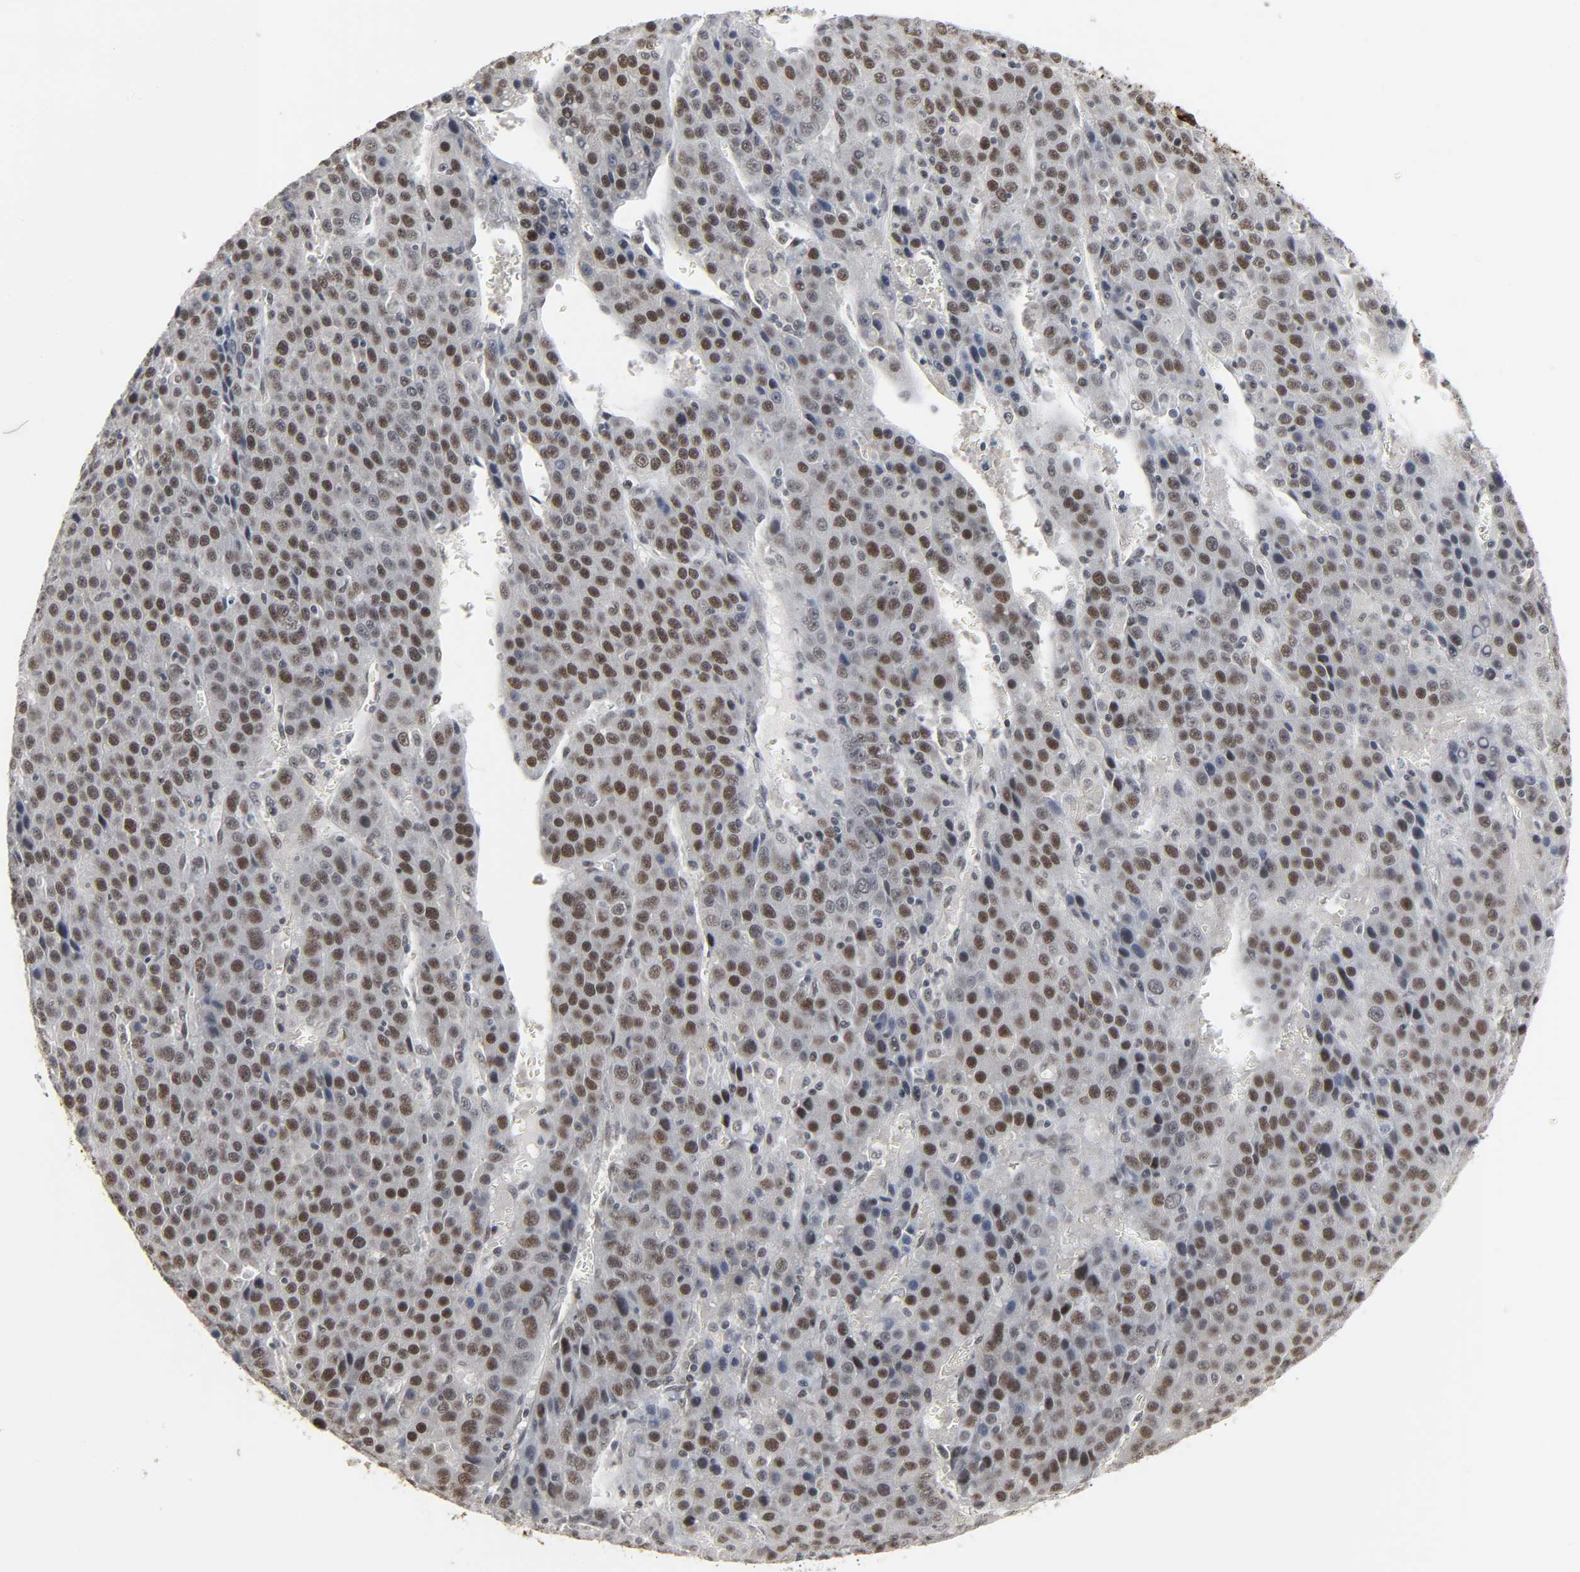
{"staining": {"intensity": "strong", "quantity": ">75%", "location": "nuclear"}, "tissue": "liver cancer", "cell_type": "Tumor cells", "image_type": "cancer", "snomed": [{"axis": "morphology", "description": "Carcinoma, Hepatocellular, NOS"}, {"axis": "topography", "description": "Liver"}], "caption": "Immunohistochemical staining of human hepatocellular carcinoma (liver) displays high levels of strong nuclear protein positivity in approximately >75% of tumor cells. (IHC, brightfield microscopy, high magnification).", "gene": "MUC1", "patient": {"sex": "female", "age": 53}}